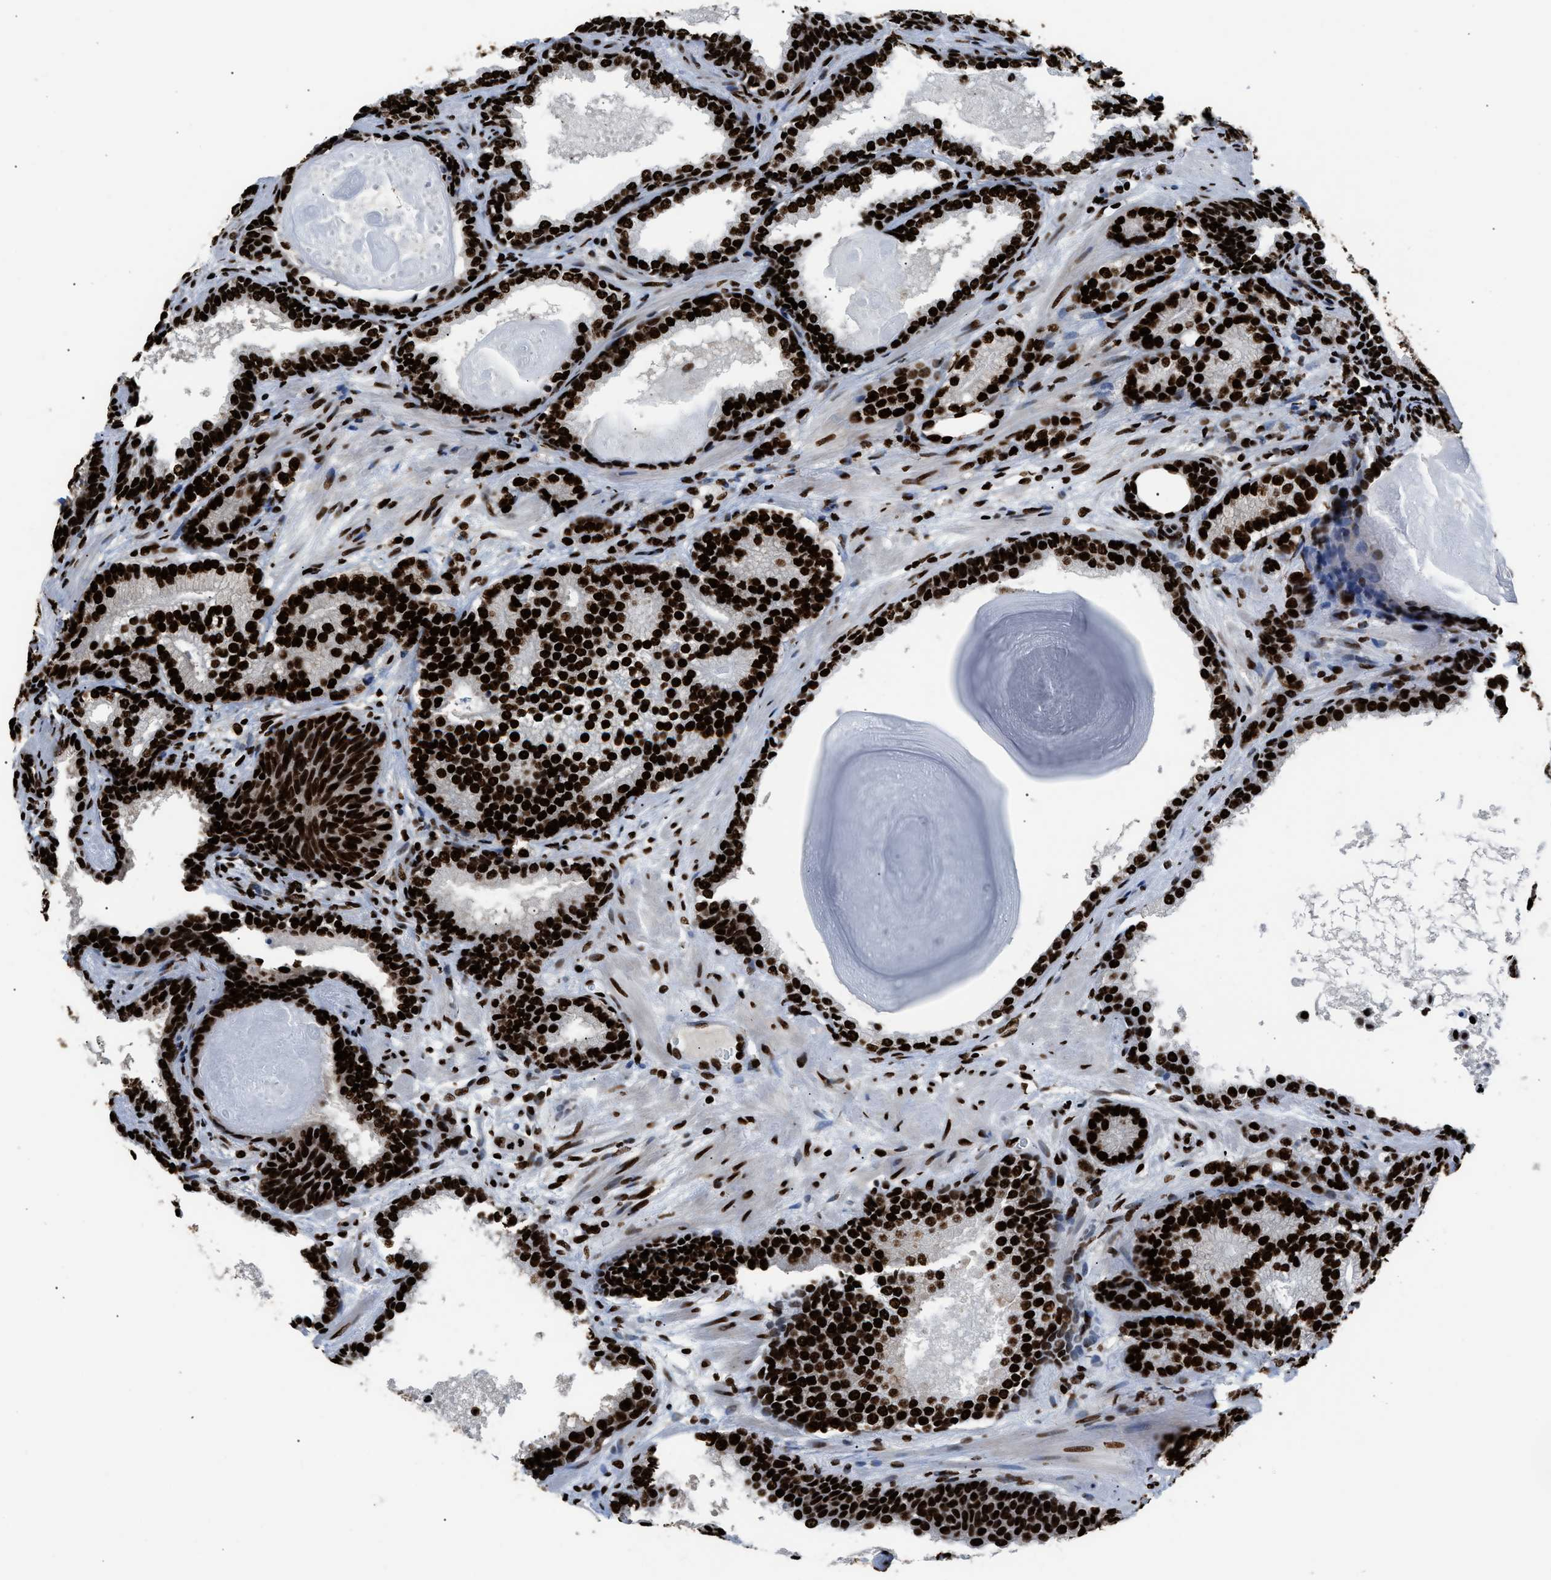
{"staining": {"intensity": "strong", "quantity": ">75%", "location": "nuclear"}, "tissue": "prostate cancer", "cell_type": "Tumor cells", "image_type": "cancer", "snomed": [{"axis": "morphology", "description": "Adenocarcinoma, High grade"}, {"axis": "topography", "description": "Prostate"}], "caption": "Protein expression analysis of prostate high-grade adenocarcinoma shows strong nuclear staining in about >75% of tumor cells. The protein is shown in brown color, while the nuclei are stained blue.", "gene": "HNRNPM", "patient": {"sex": "male", "age": 61}}